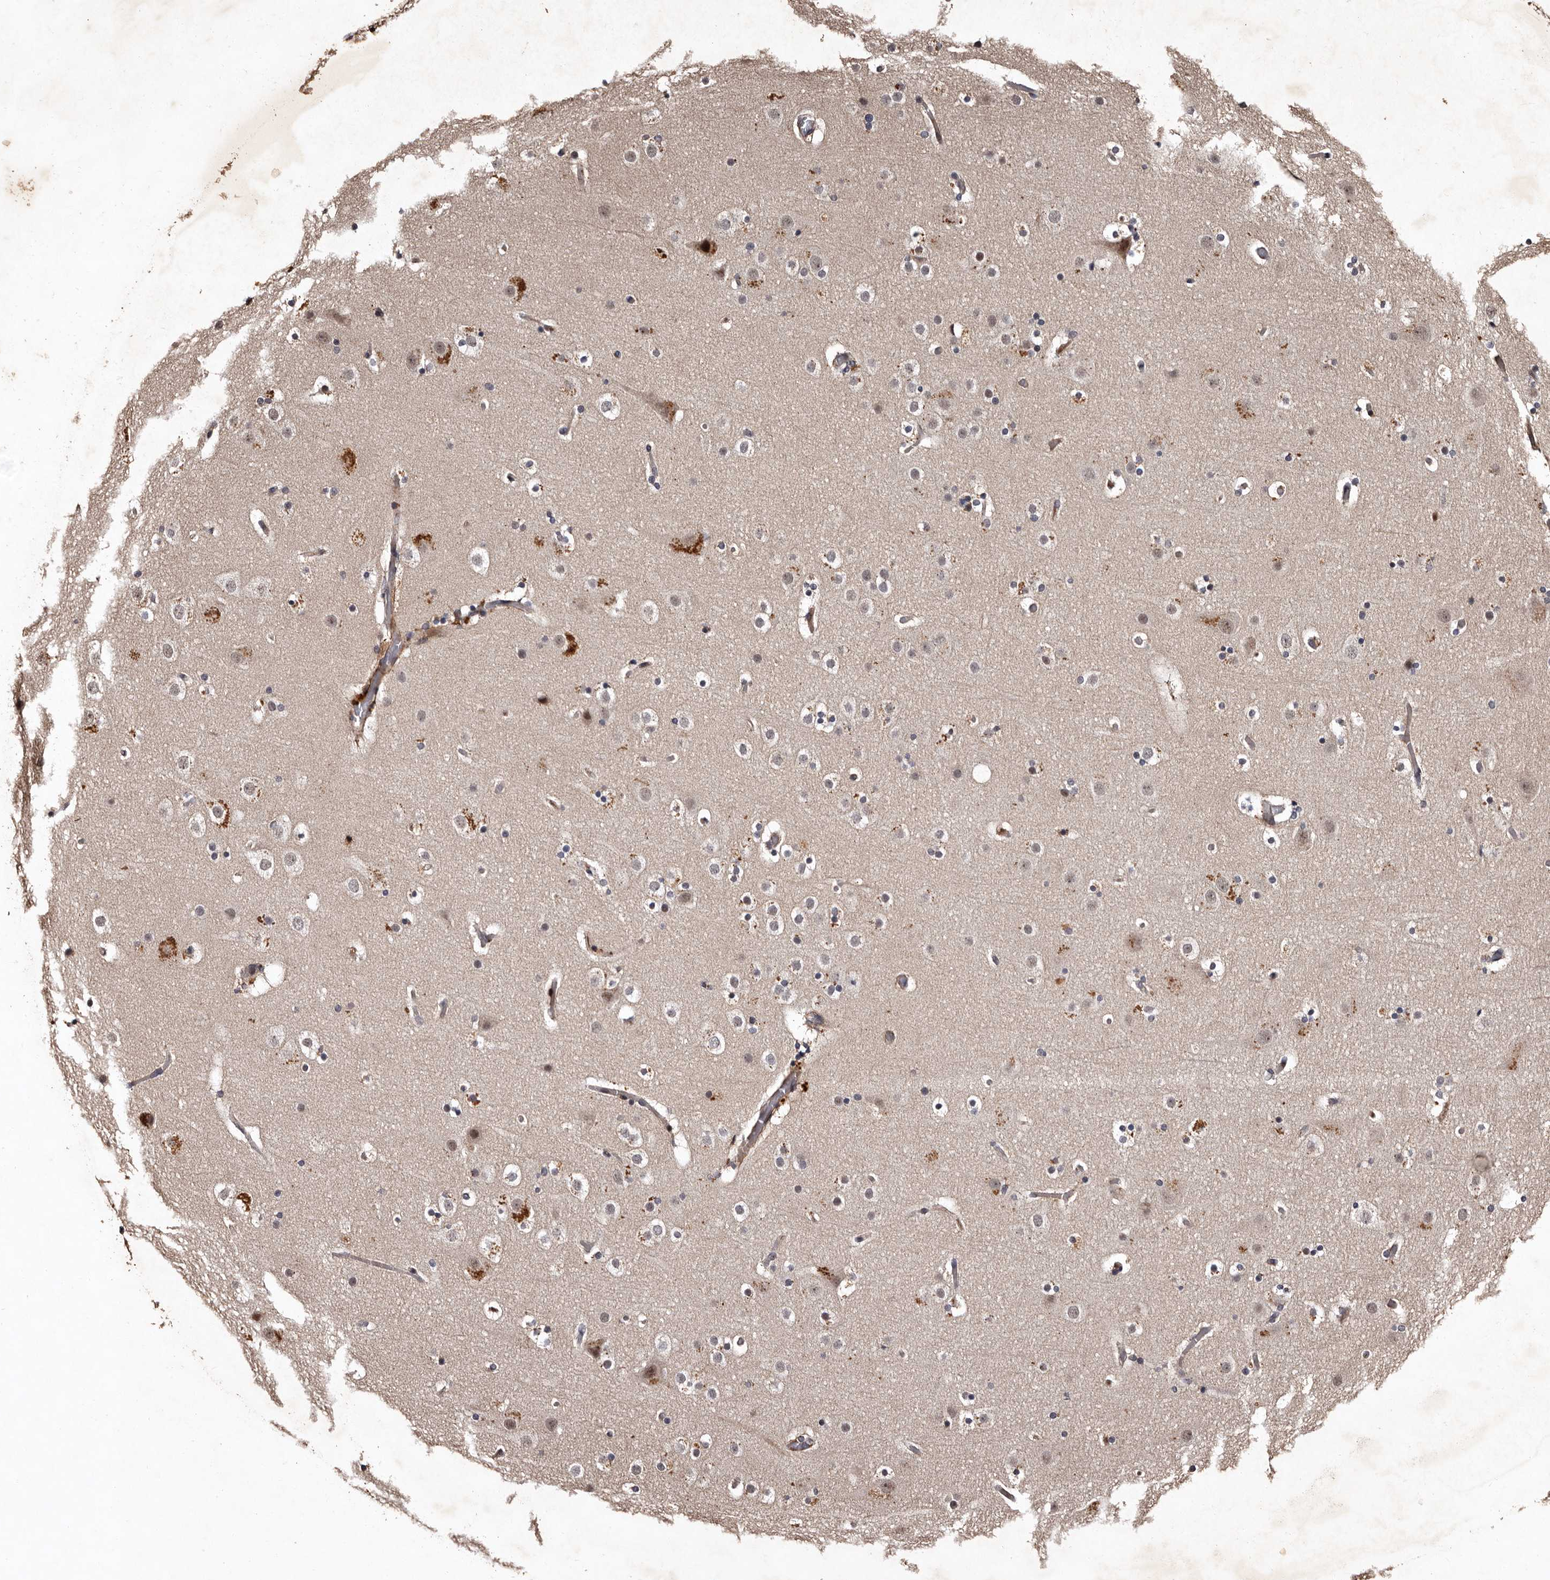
{"staining": {"intensity": "moderate", "quantity": ">75%", "location": "cytoplasmic/membranous"}, "tissue": "cerebral cortex", "cell_type": "Endothelial cells", "image_type": "normal", "snomed": [{"axis": "morphology", "description": "Normal tissue, NOS"}, {"axis": "topography", "description": "Cerebral cortex"}], "caption": "This micrograph shows IHC staining of unremarkable human cerebral cortex, with medium moderate cytoplasmic/membranous staining in approximately >75% of endothelial cells.", "gene": "PRKD3", "patient": {"sex": "male", "age": 57}}